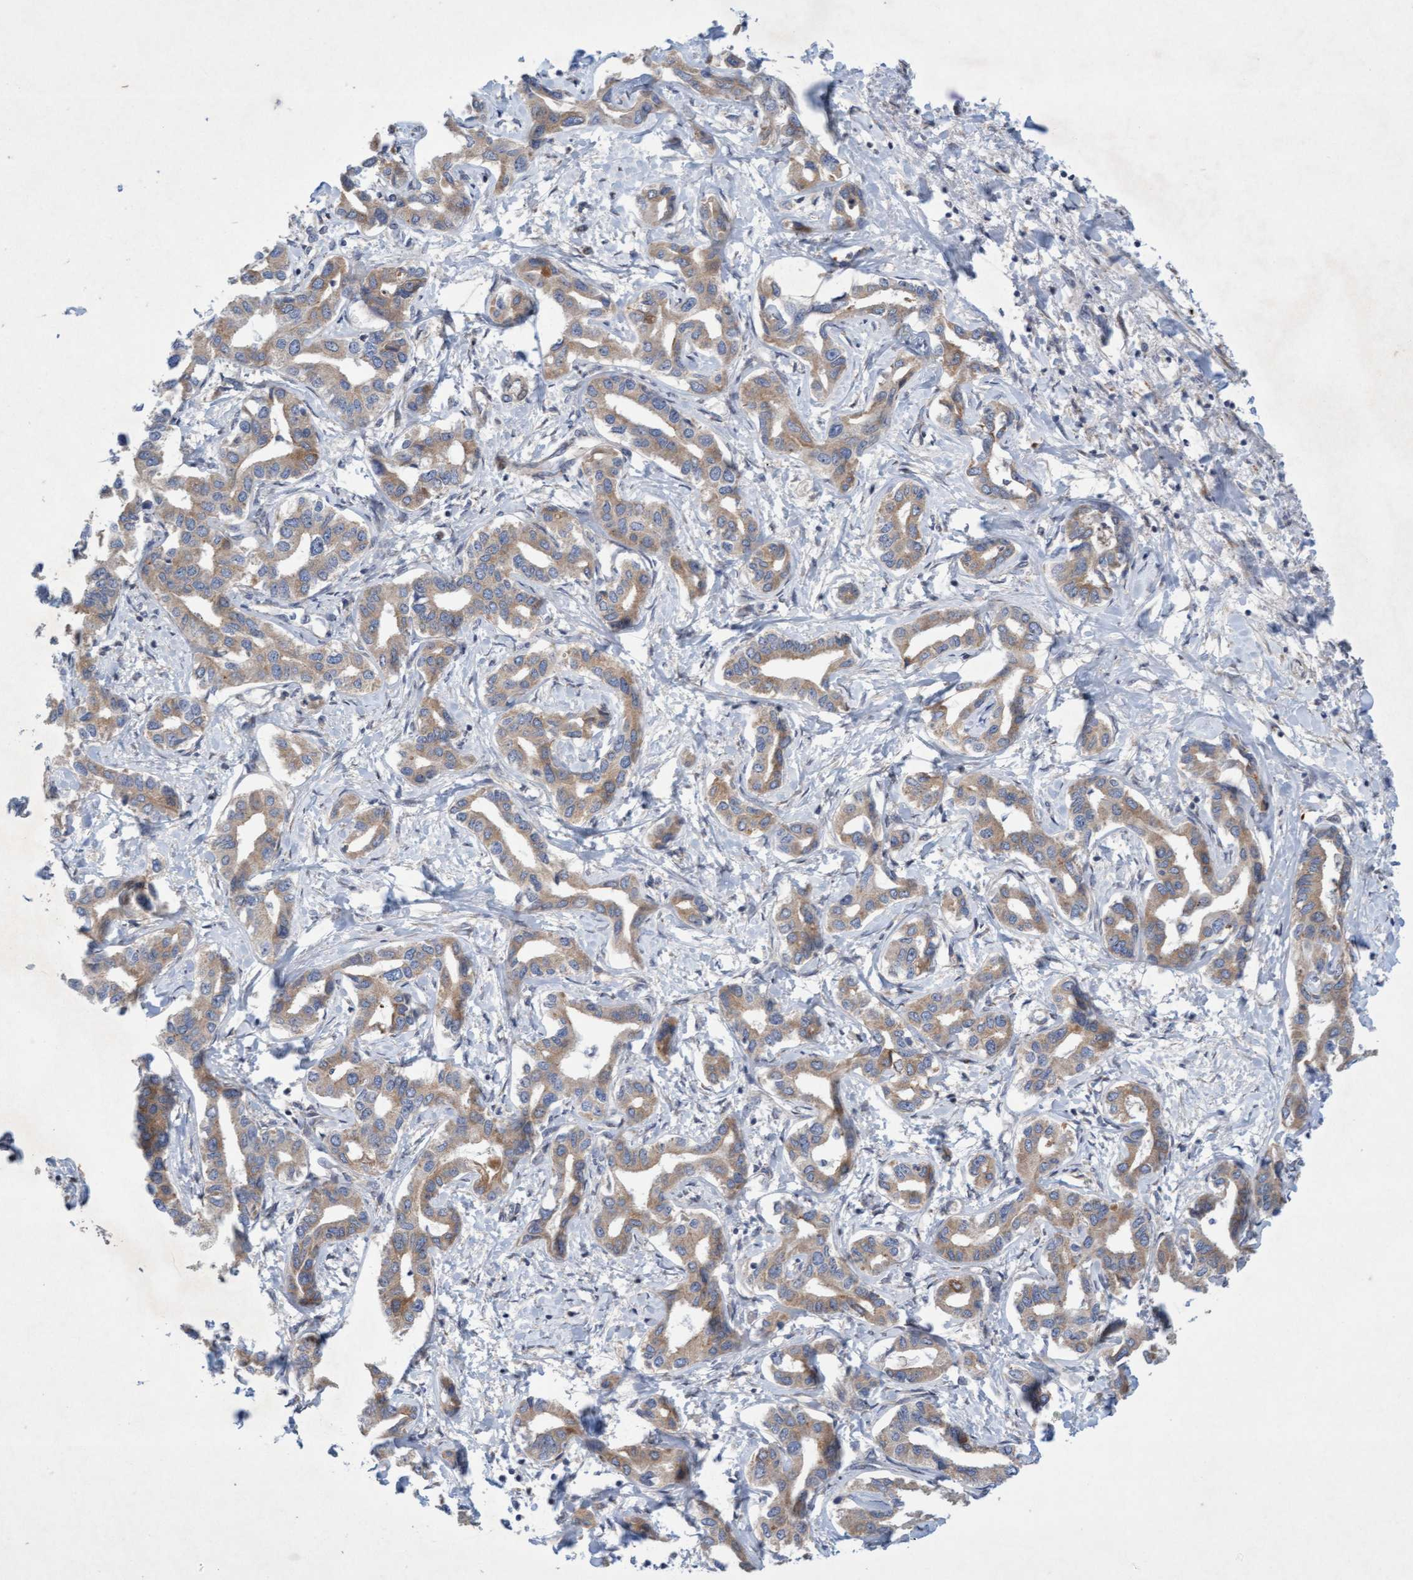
{"staining": {"intensity": "weak", "quantity": ">75%", "location": "cytoplasmic/membranous"}, "tissue": "liver cancer", "cell_type": "Tumor cells", "image_type": "cancer", "snomed": [{"axis": "morphology", "description": "Cholangiocarcinoma"}, {"axis": "topography", "description": "Liver"}], "caption": "Cholangiocarcinoma (liver) was stained to show a protein in brown. There is low levels of weak cytoplasmic/membranous expression in approximately >75% of tumor cells. (Stains: DAB (3,3'-diaminobenzidine) in brown, nuclei in blue, Microscopy: brightfield microscopy at high magnification).", "gene": "DDHD2", "patient": {"sex": "male", "age": 59}}